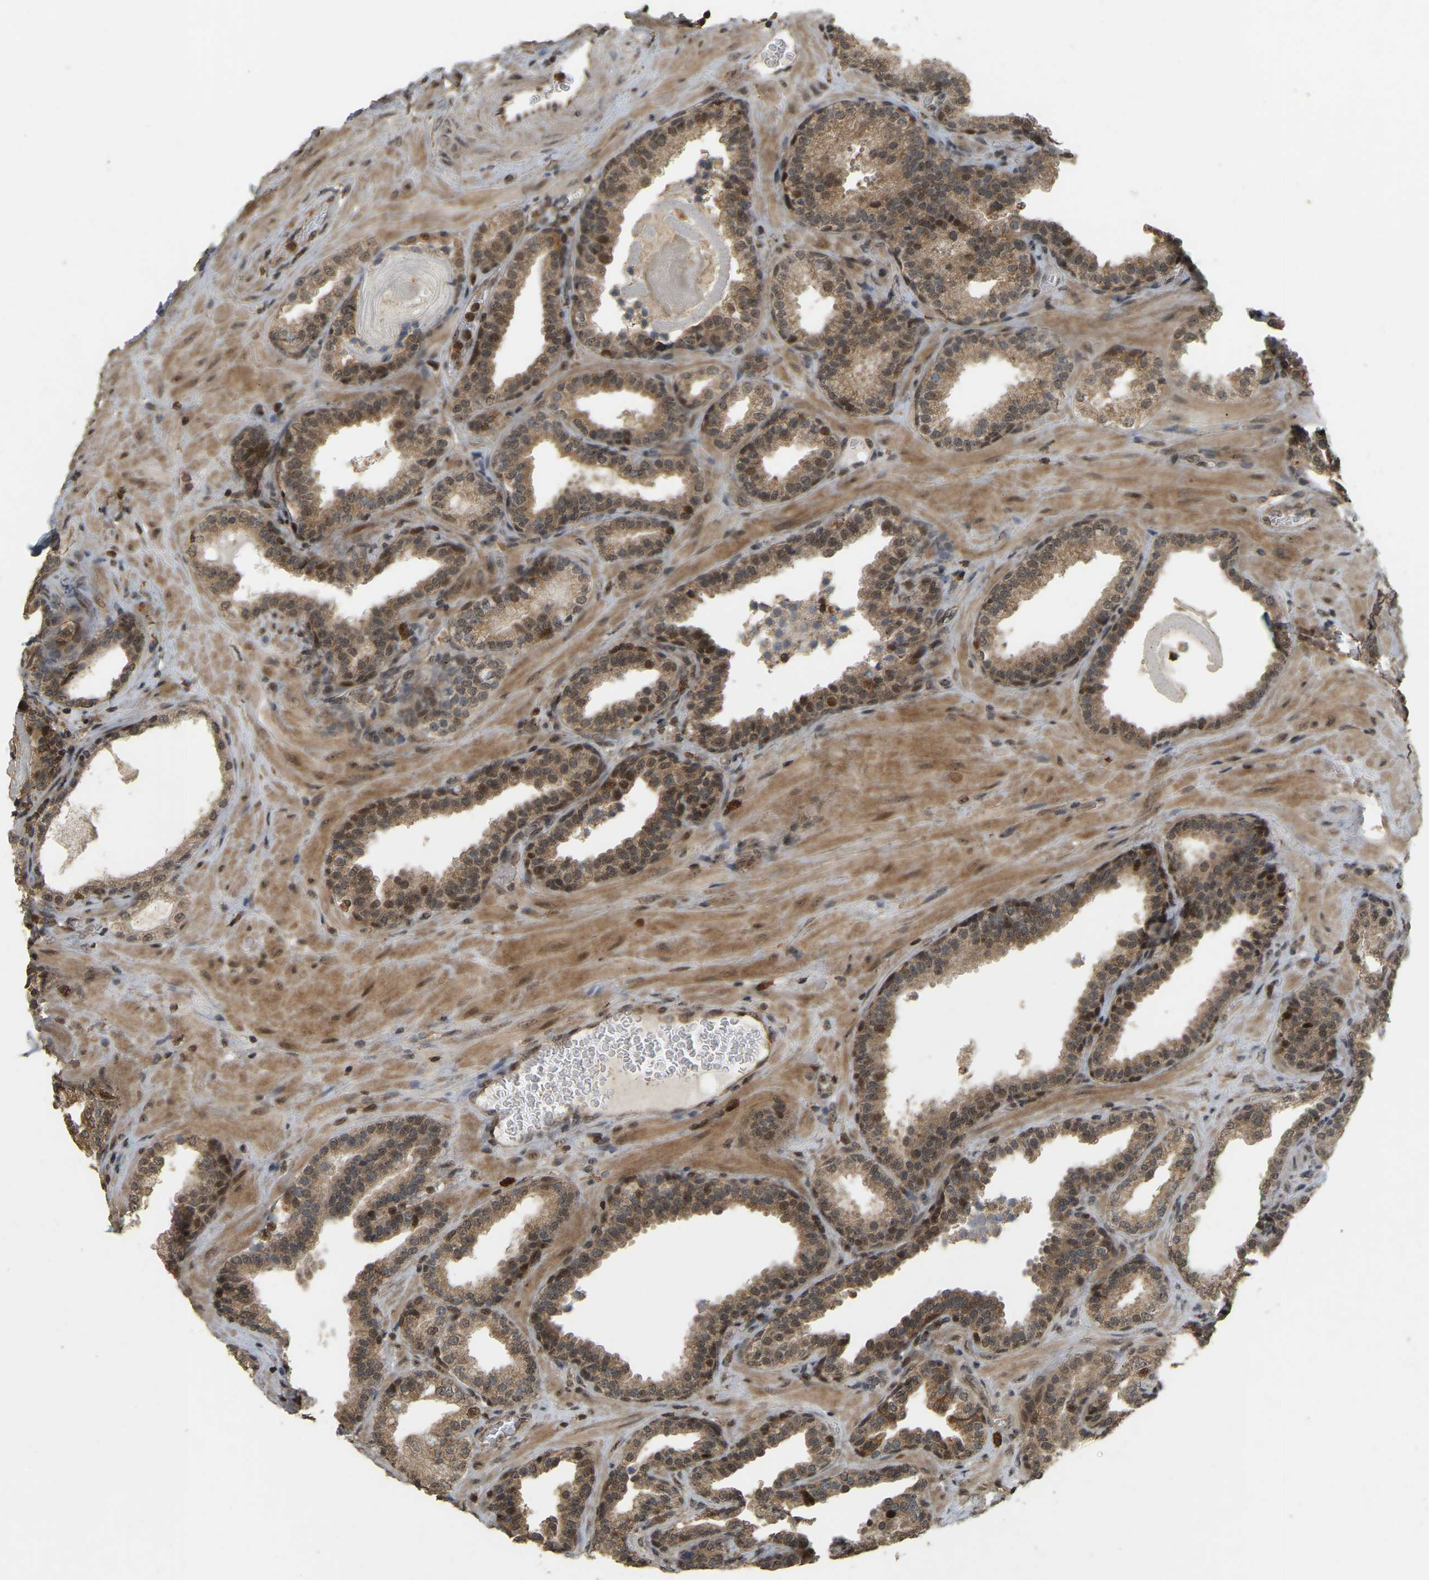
{"staining": {"intensity": "moderate", "quantity": ">75%", "location": "cytoplasmic/membranous,nuclear"}, "tissue": "prostate", "cell_type": "Glandular cells", "image_type": "normal", "snomed": [{"axis": "morphology", "description": "Normal tissue, NOS"}, {"axis": "topography", "description": "Prostate"}], "caption": "Protein staining exhibits moderate cytoplasmic/membranous,nuclear expression in about >75% of glandular cells in unremarkable prostate.", "gene": "BRF2", "patient": {"sex": "male", "age": 51}}